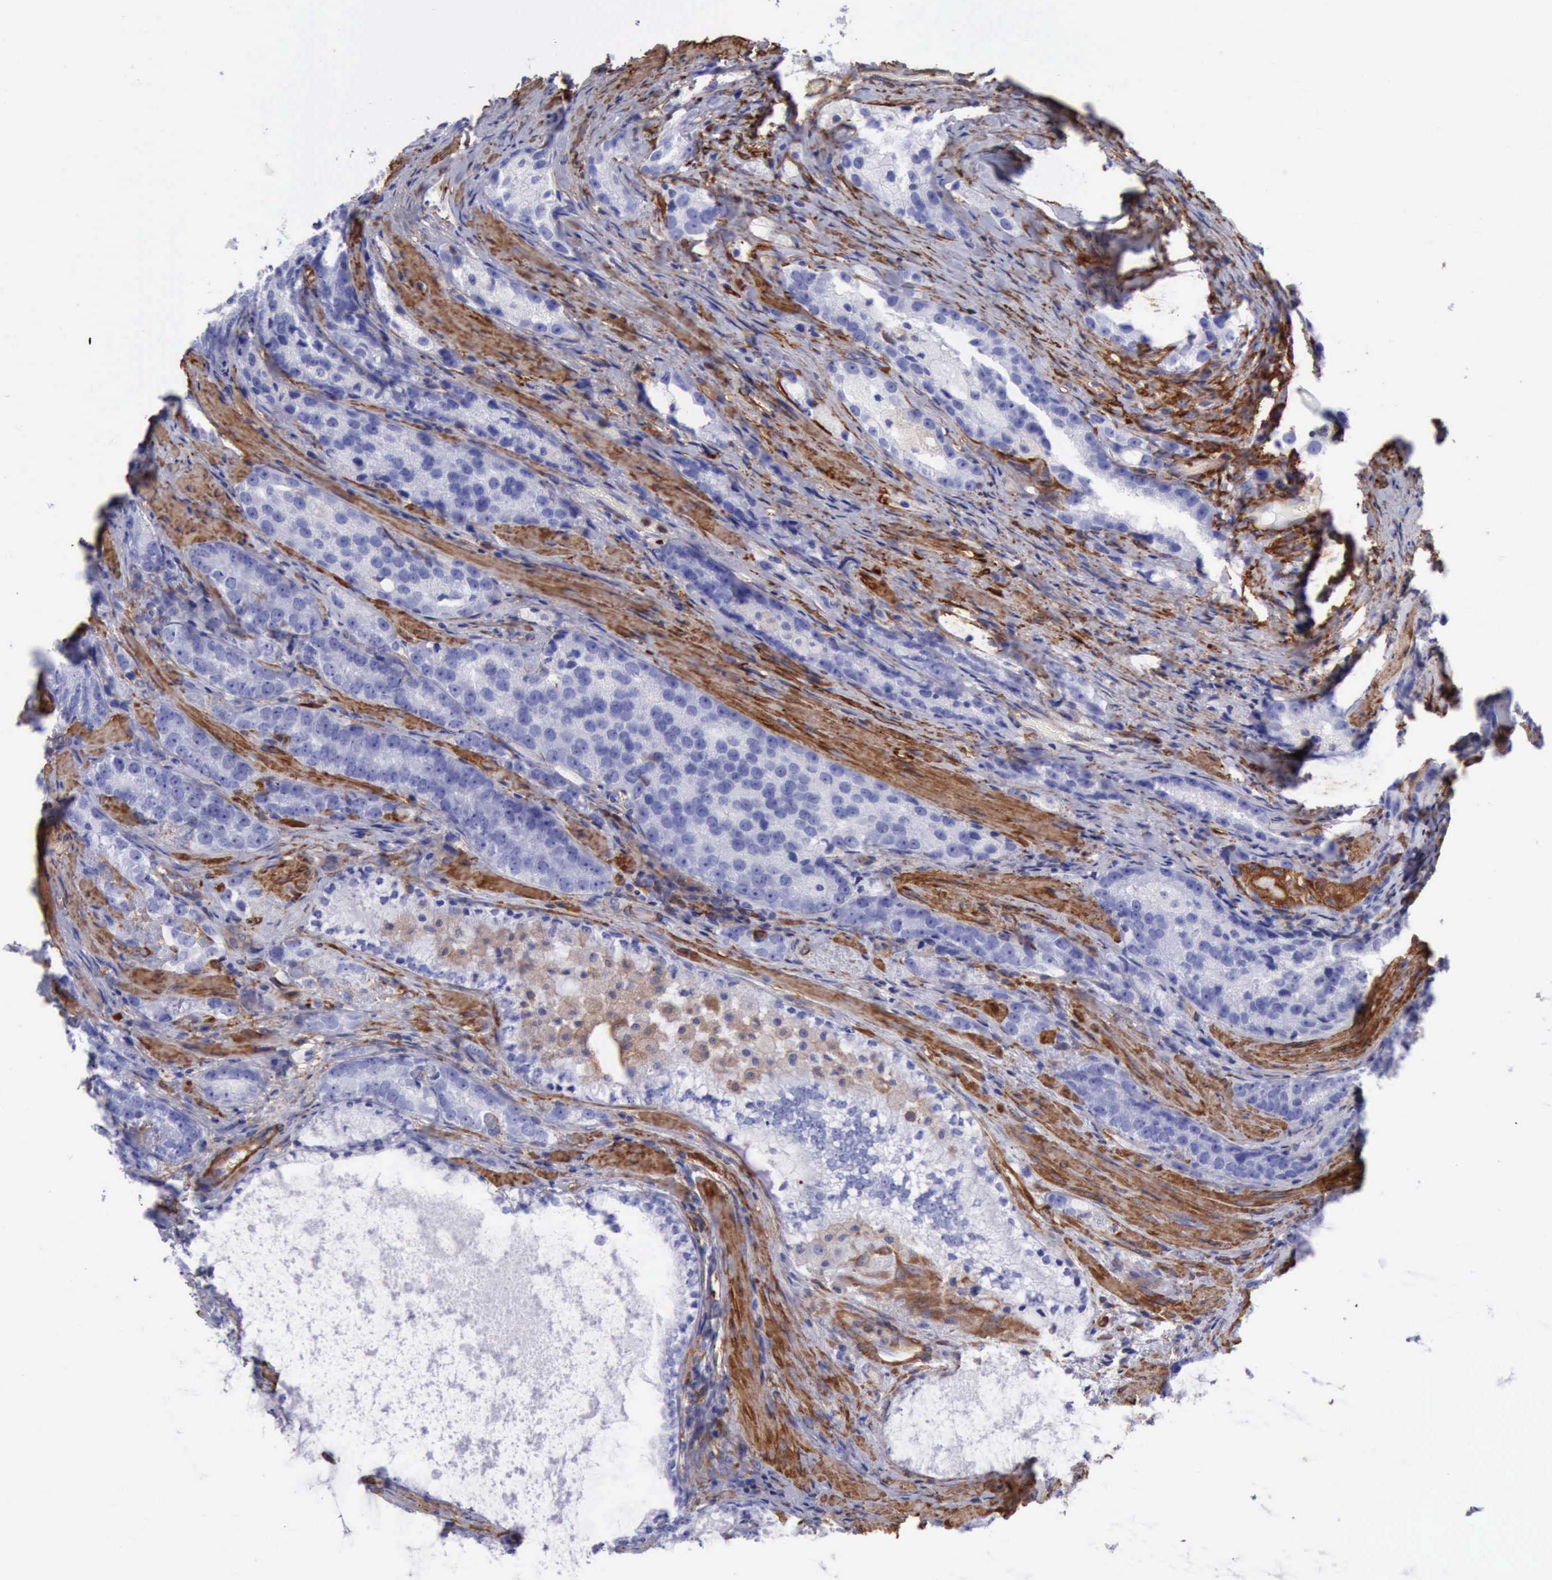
{"staining": {"intensity": "negative", "quantity": "none", "location": "none"}, "tissue": "prostate cancer", "cell_type": "Tumor cells", "image_type": "cancer", "snomed": [{"axis": "morphology", "description": "Adenocarcinoma, High grade"}, {"axis": "topography", "description": "Prostate"}], "caption": "Tumor cells show no significant protein positivity in prostate high-grade adenocarcinoma. (Stains: DAB immunohistochemistry (IHC) with hematoxylin counter stain, Microscopy: brightfield microscopy at high magnification).", "gene": "FLNA", "patient": {"sex": "male", "age": 63}}